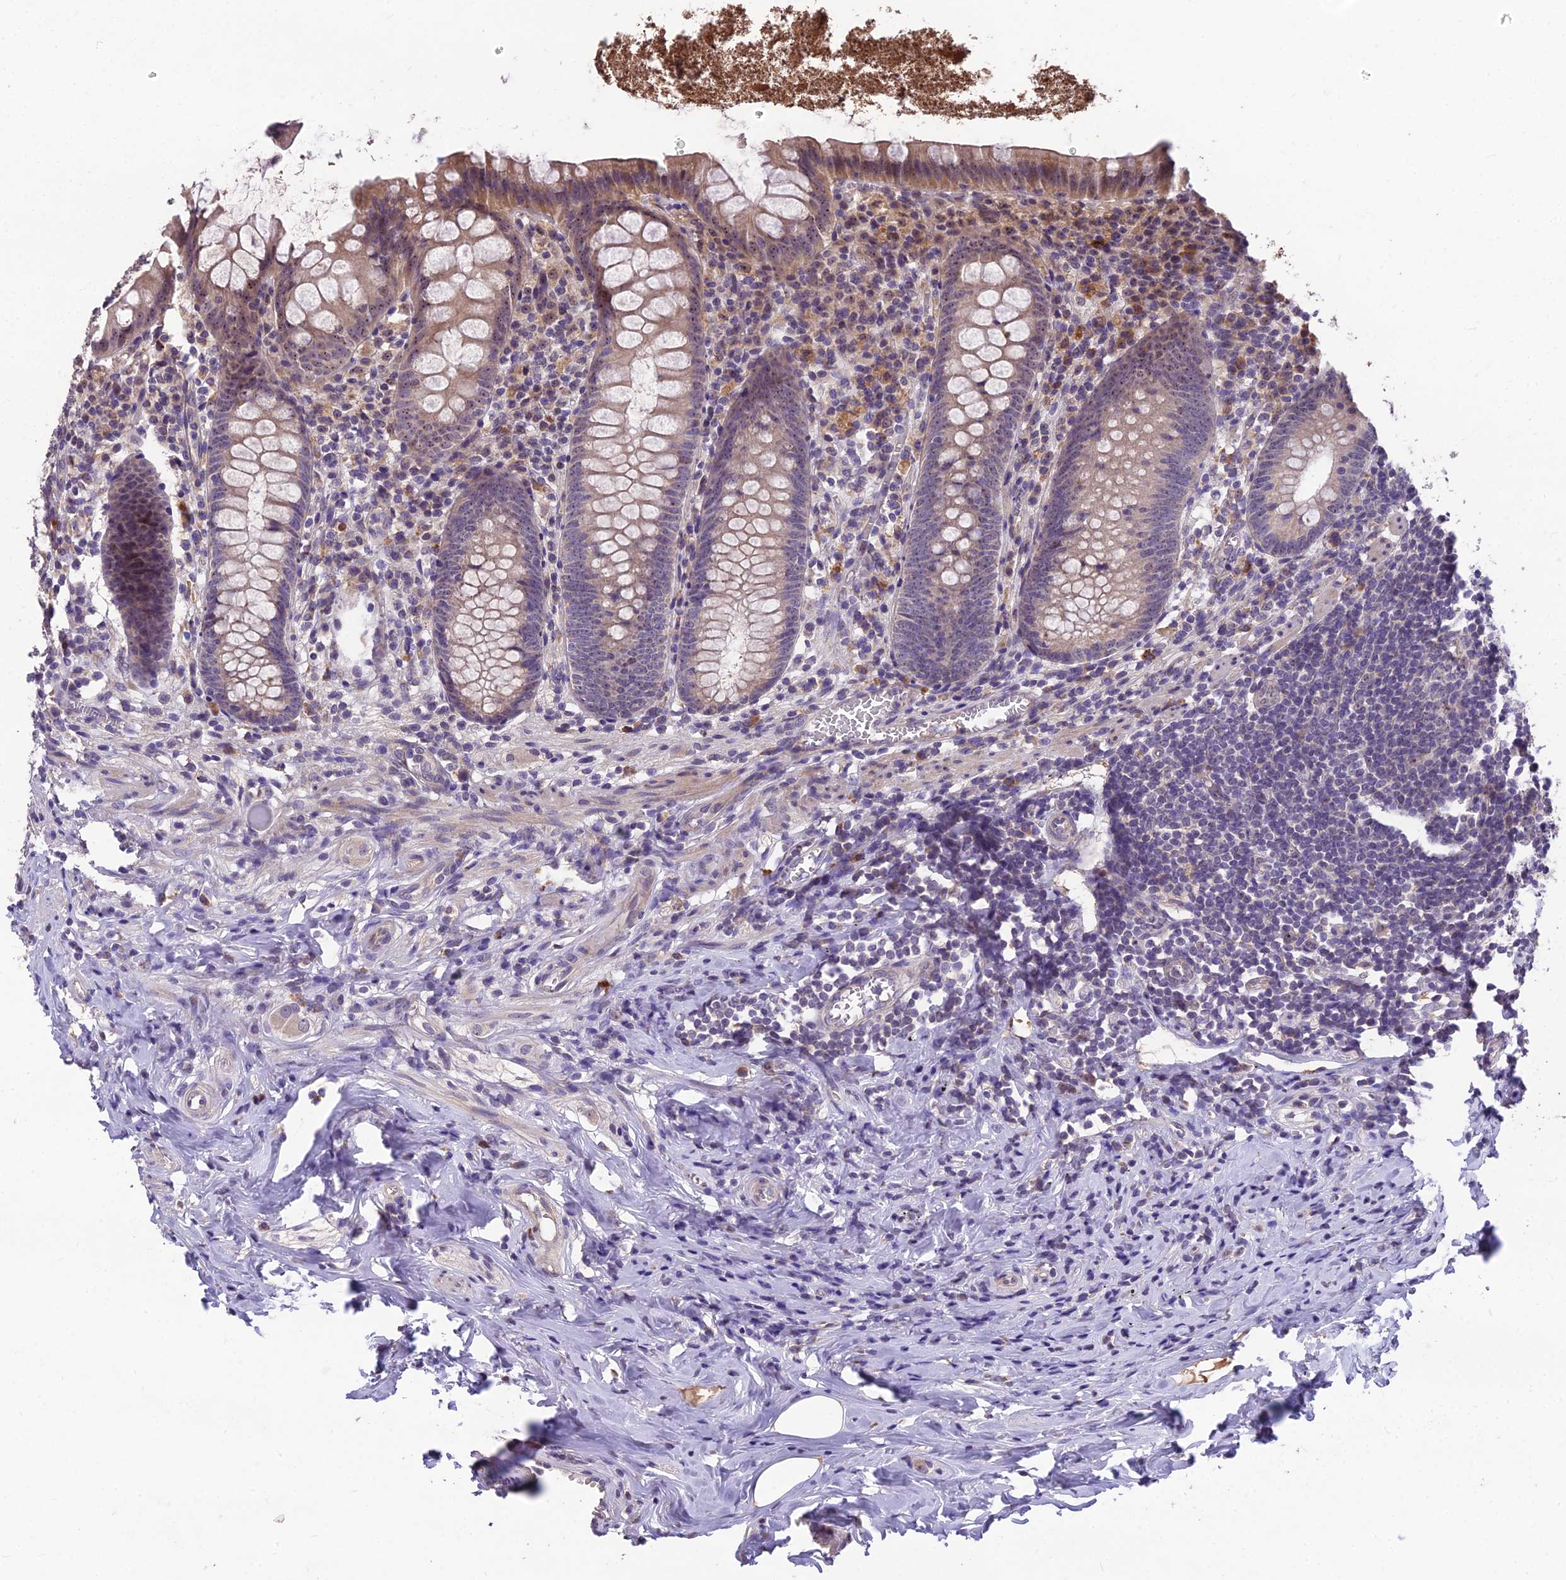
{"staining": {"intensity": "weak", "quantity": ">75%", "location": "cytoplasmic/membranous"}, "tissue": "appendix", "cell_type": "Glandular cells", "image_type": "normal", "snomed": [{"axis": "morphology", "description": "Normal tissue, NOS"}, {"axis": "topography", "description": "Appendix"}], "caption": "Appendix stained with immunohistochemistry displays weak cytoplasmic/membranous positivity in approximately >75% of glandular cells.", "gene": "ZNF333", "patient": {"sex": "female", "age": 51}}